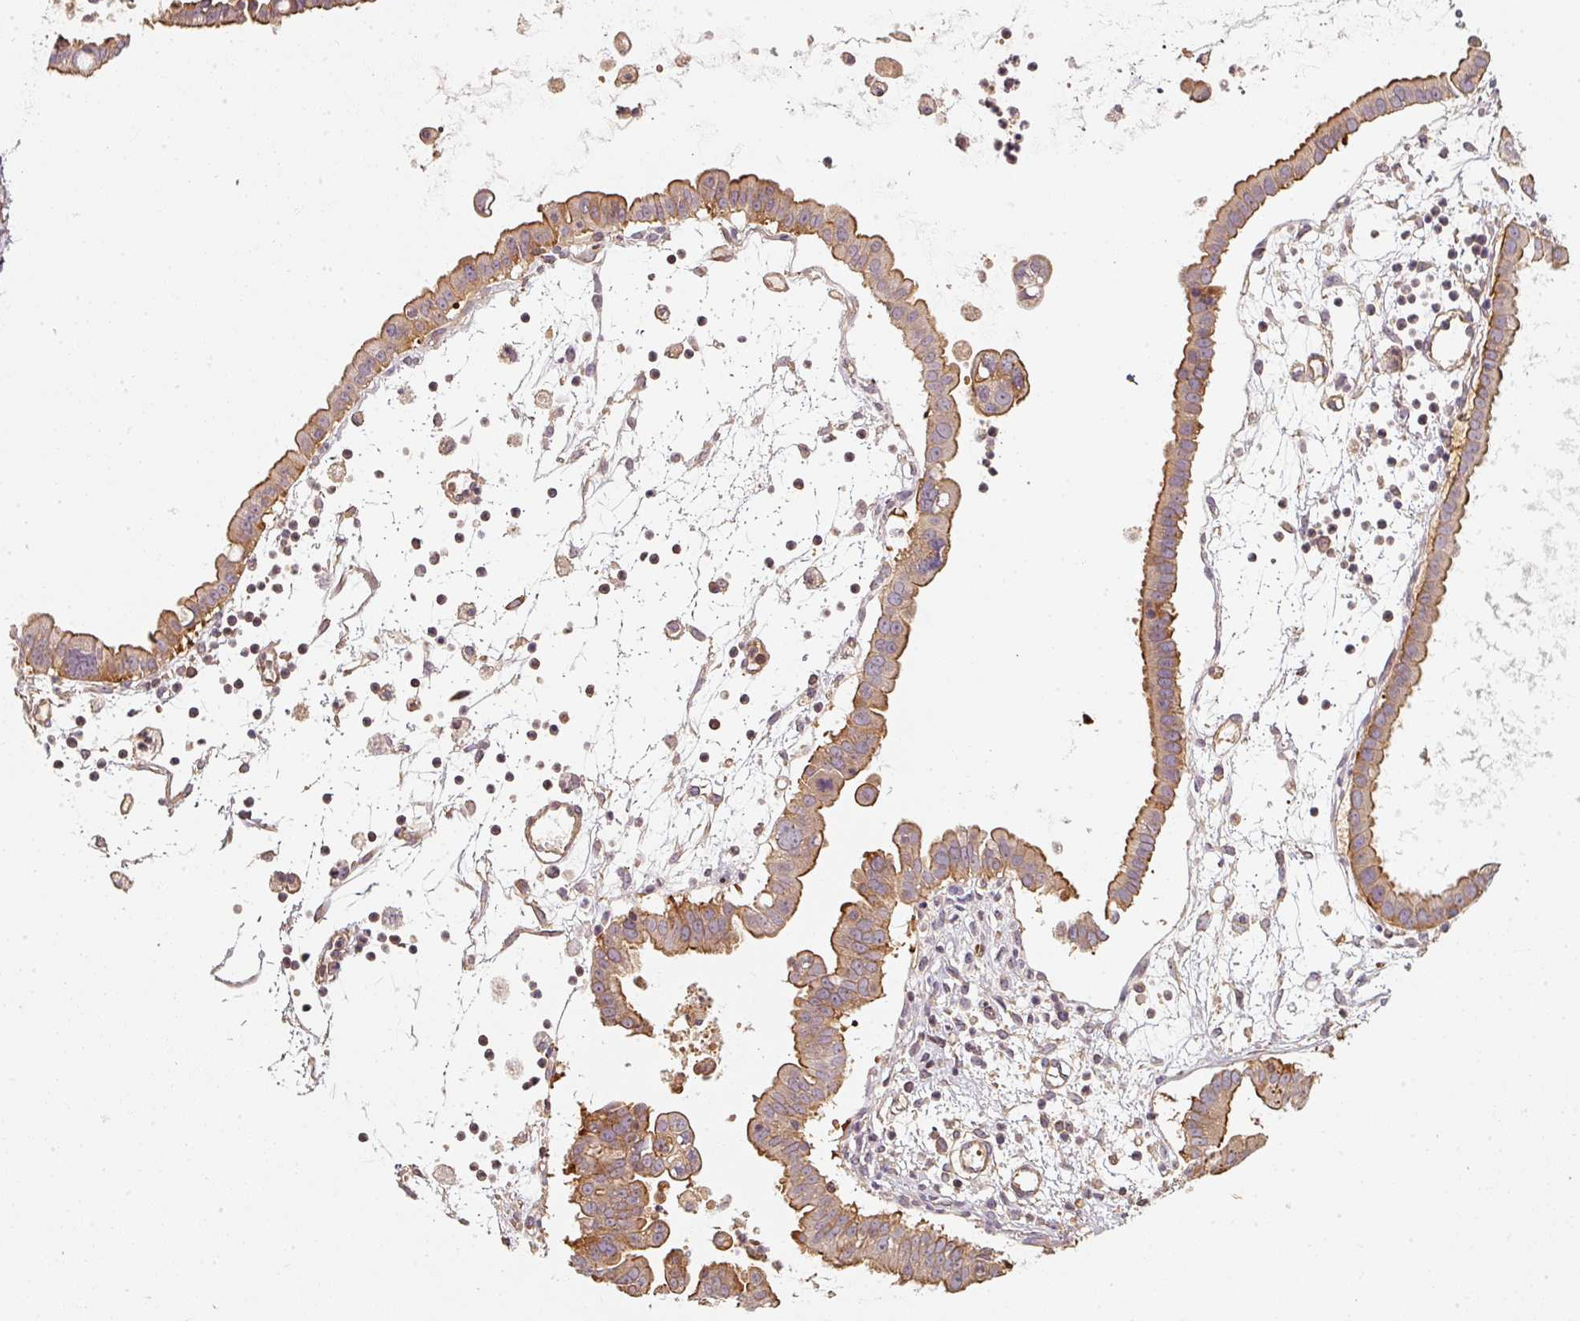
{"staining": {"intensity": "moderate", "quantity": ">75%", "location": "cytoplasmic/membranous"}, "tissue": "ovarian cancer", "cell_type": "Tumor cells", "image_type": "cancer", "snomed": [{"axis": "morphology", "description": "Cystadenocarcinoma, mucinous, NOS"}, {"axis": "topography", "description": "Ovary"}], "caption": "This micrograph reveals mucinous cystadenocarcinoma (ovarian) stained with IHC to label a protein in brown. The cytoplasmic/membranous of tumor cells show moderate positivity for the protein. Nuclei are counter-stained blue.", "gene": "CEP95", "patient": {"sex": "female", "age": 61}}